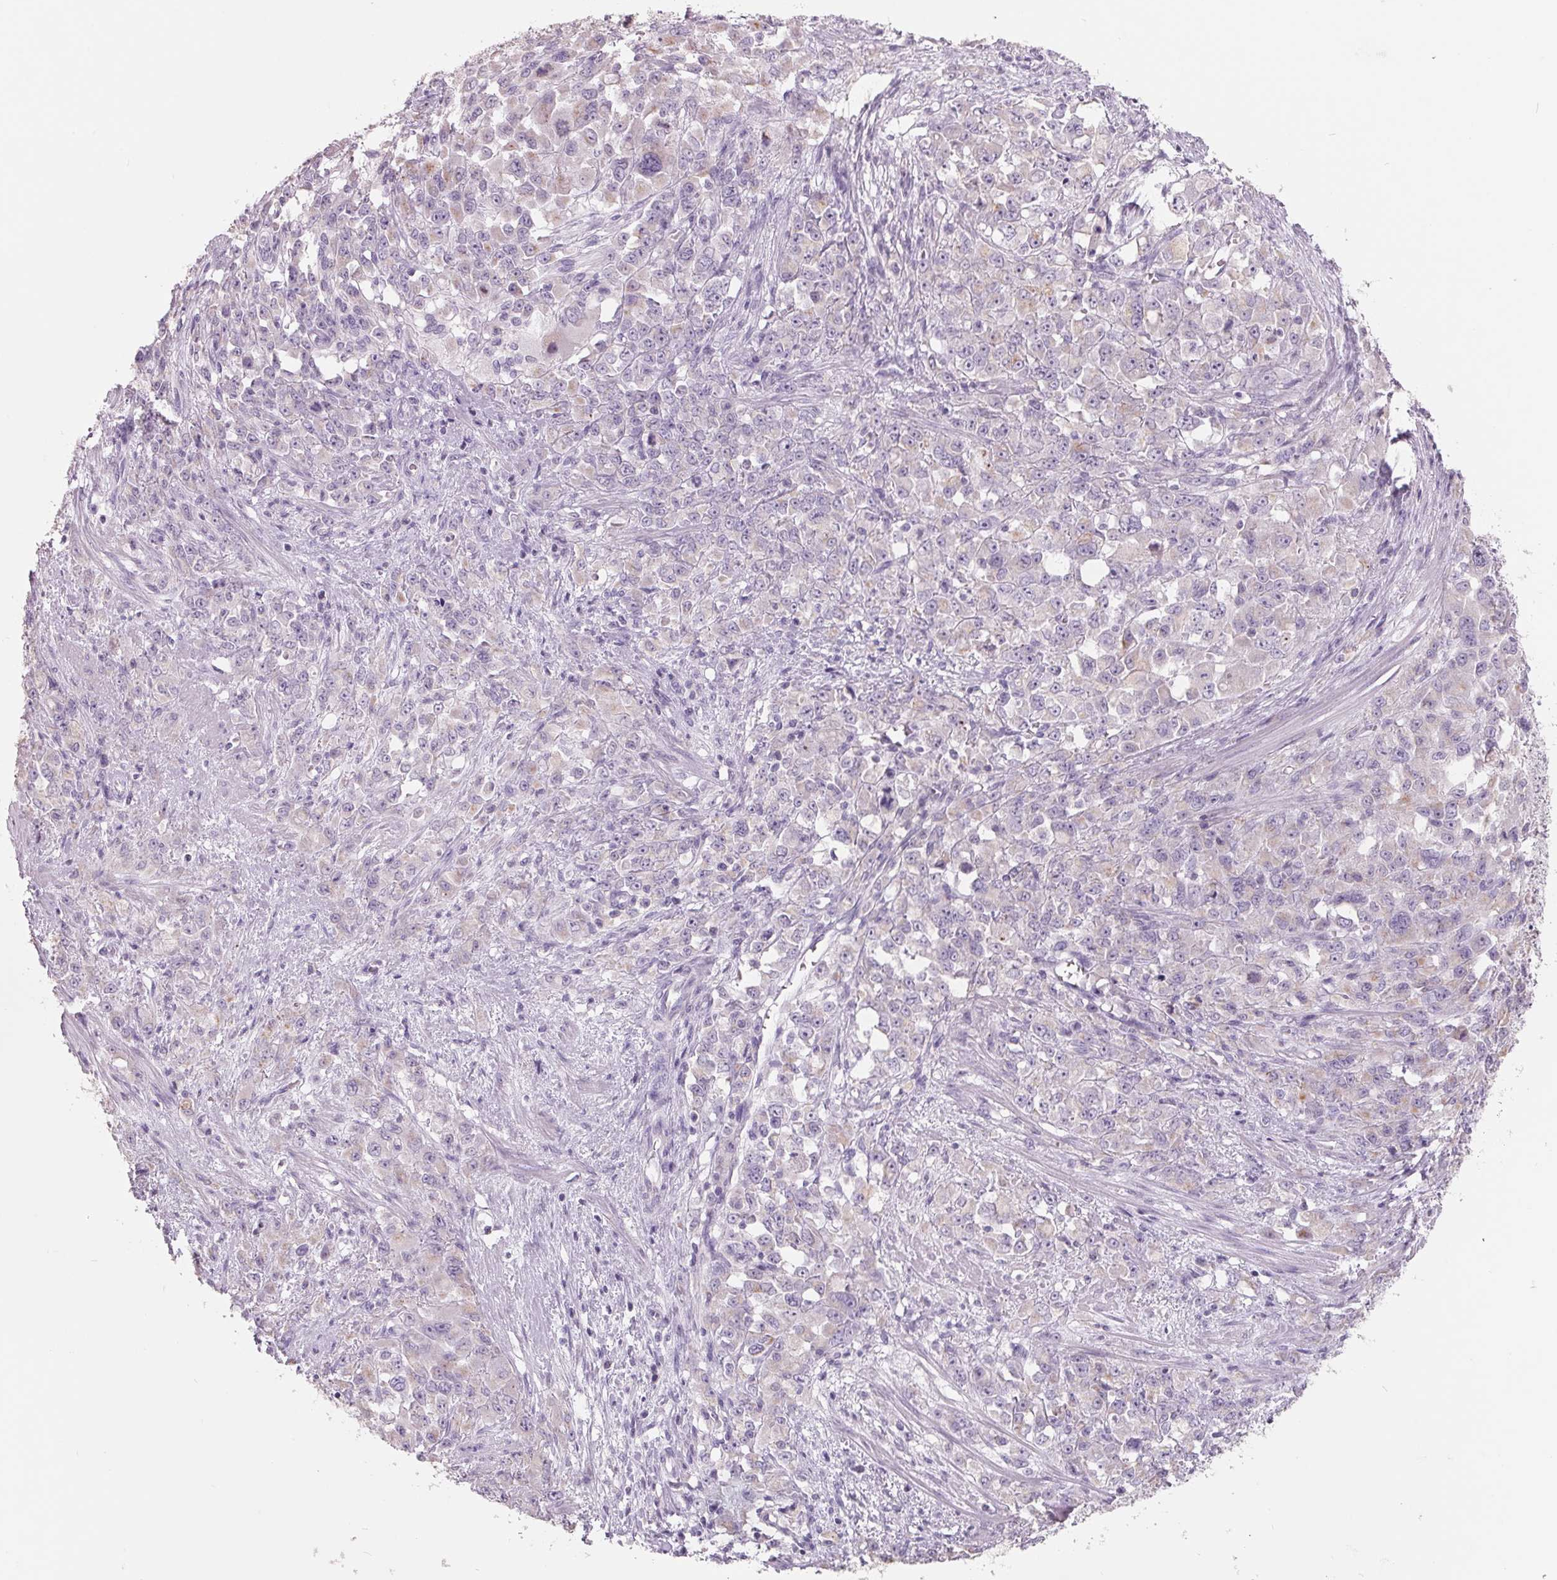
{"staining": {"intensity": "negative", "quantity": "none", "location": "none"}, "tissue": "stomach cancer", "cell_type": "Tumor cells", "image_type": "cancer", "snomed": [{"axis": "morphology", "description": "Adenocarcinoma, NOS"}, {"axis": "topography", "description": "Stomach"}], "caption": "This is an immunohistochemistry (IHC) photomicrograph of human stomach adenocarcinoma. There is no staining in tumor cells.", "gene": "FTCD", "patient": {"sex": "female", "age": 76}}